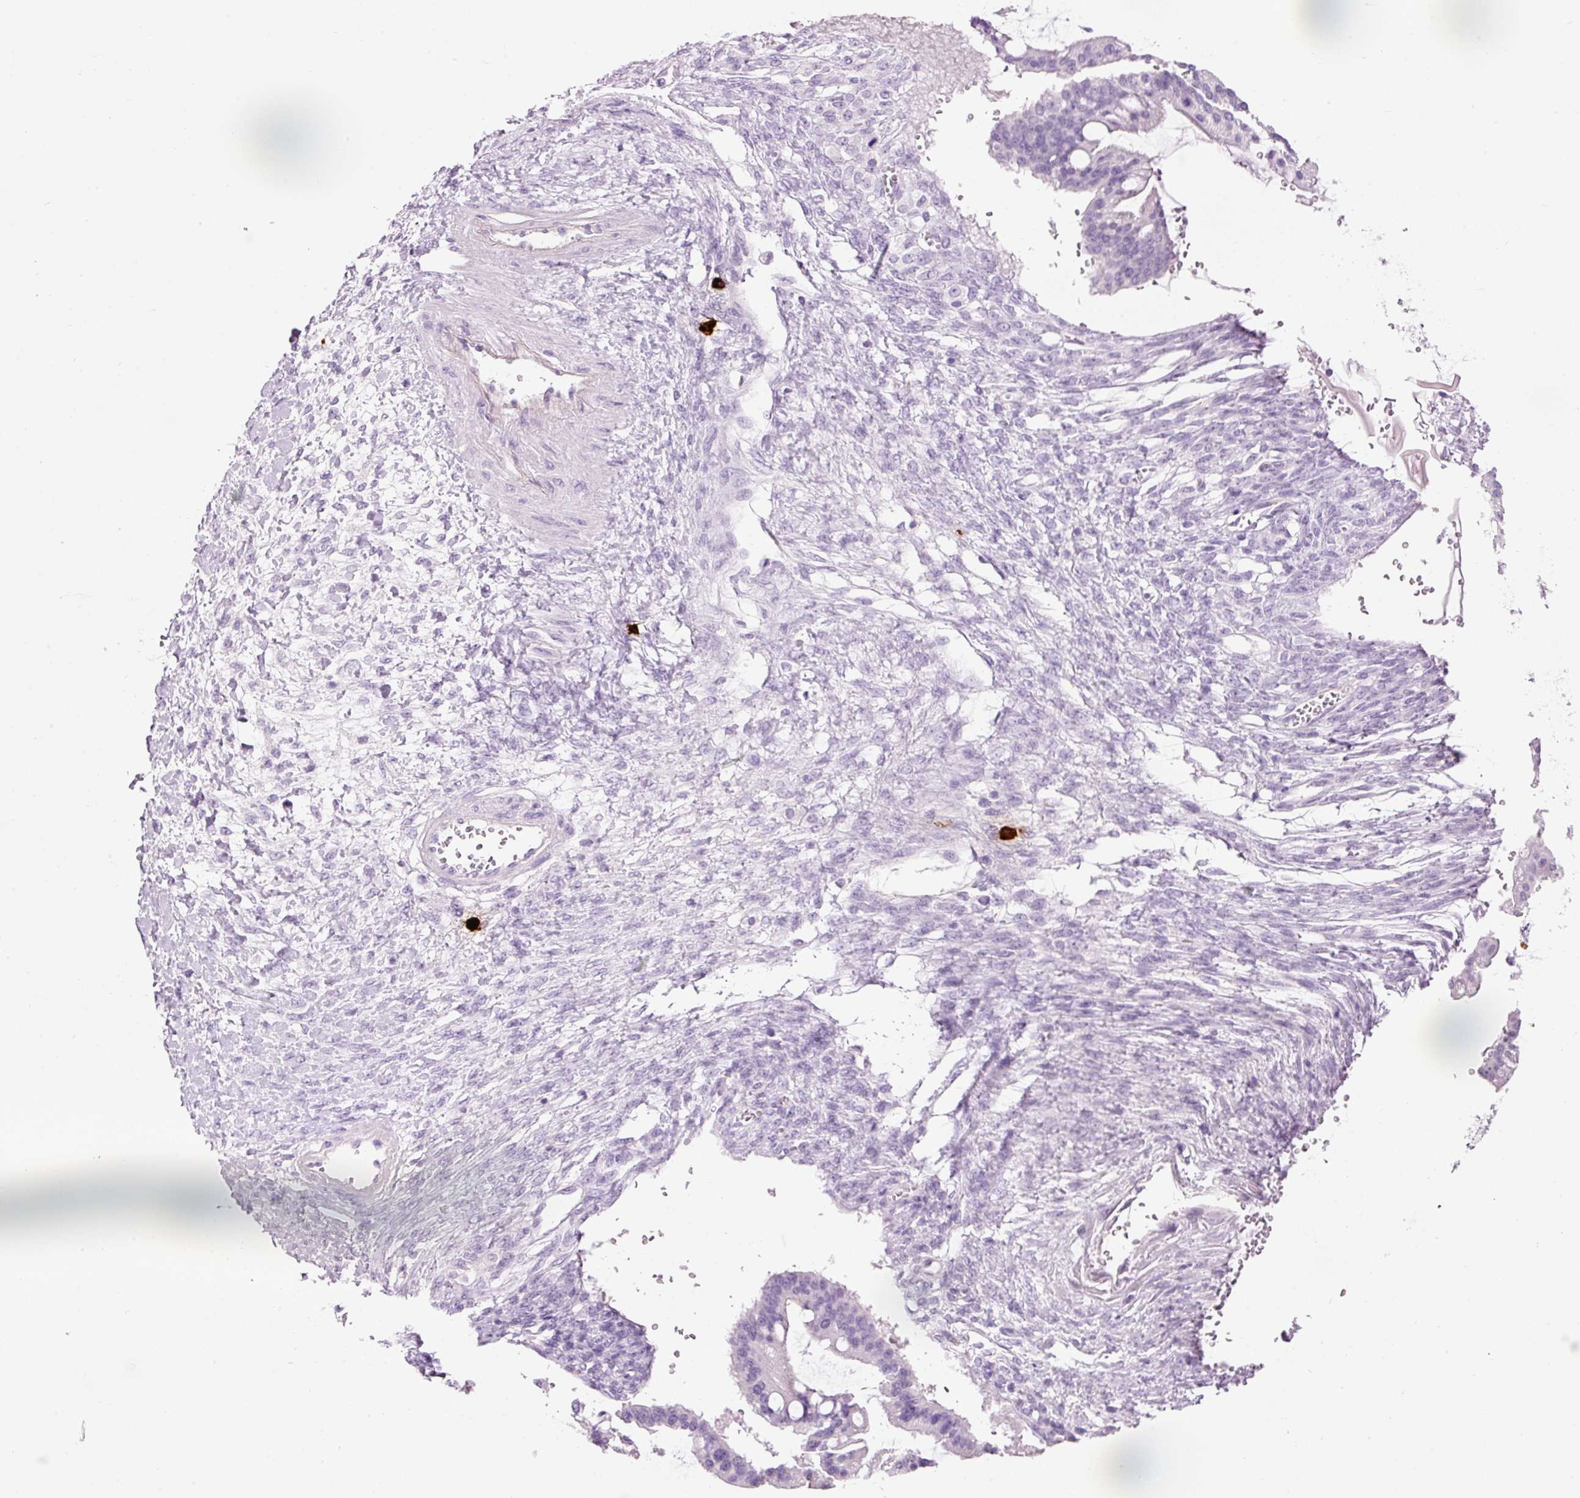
{"staining": {"intensity": "negative", "quantity": "none", "location": "none"}, "tissue": "ovarian cancer", "cell_type": "Tumor cells", "image_type": "cancer", "snomed": [{"axis": "morphology", "description": "Cystadenocarcinoma, mucinous, NOS"}, {"axis": "topography", "description": "Ovary"}], "caption": "This is an immunohistochemistry (IHC) histopathology image of ovarian mucinous cystadenocarcinoma. There is no staining in tumor cells.", "gene": "CMA1", "patient": {"sex": "female", "age": 73}}